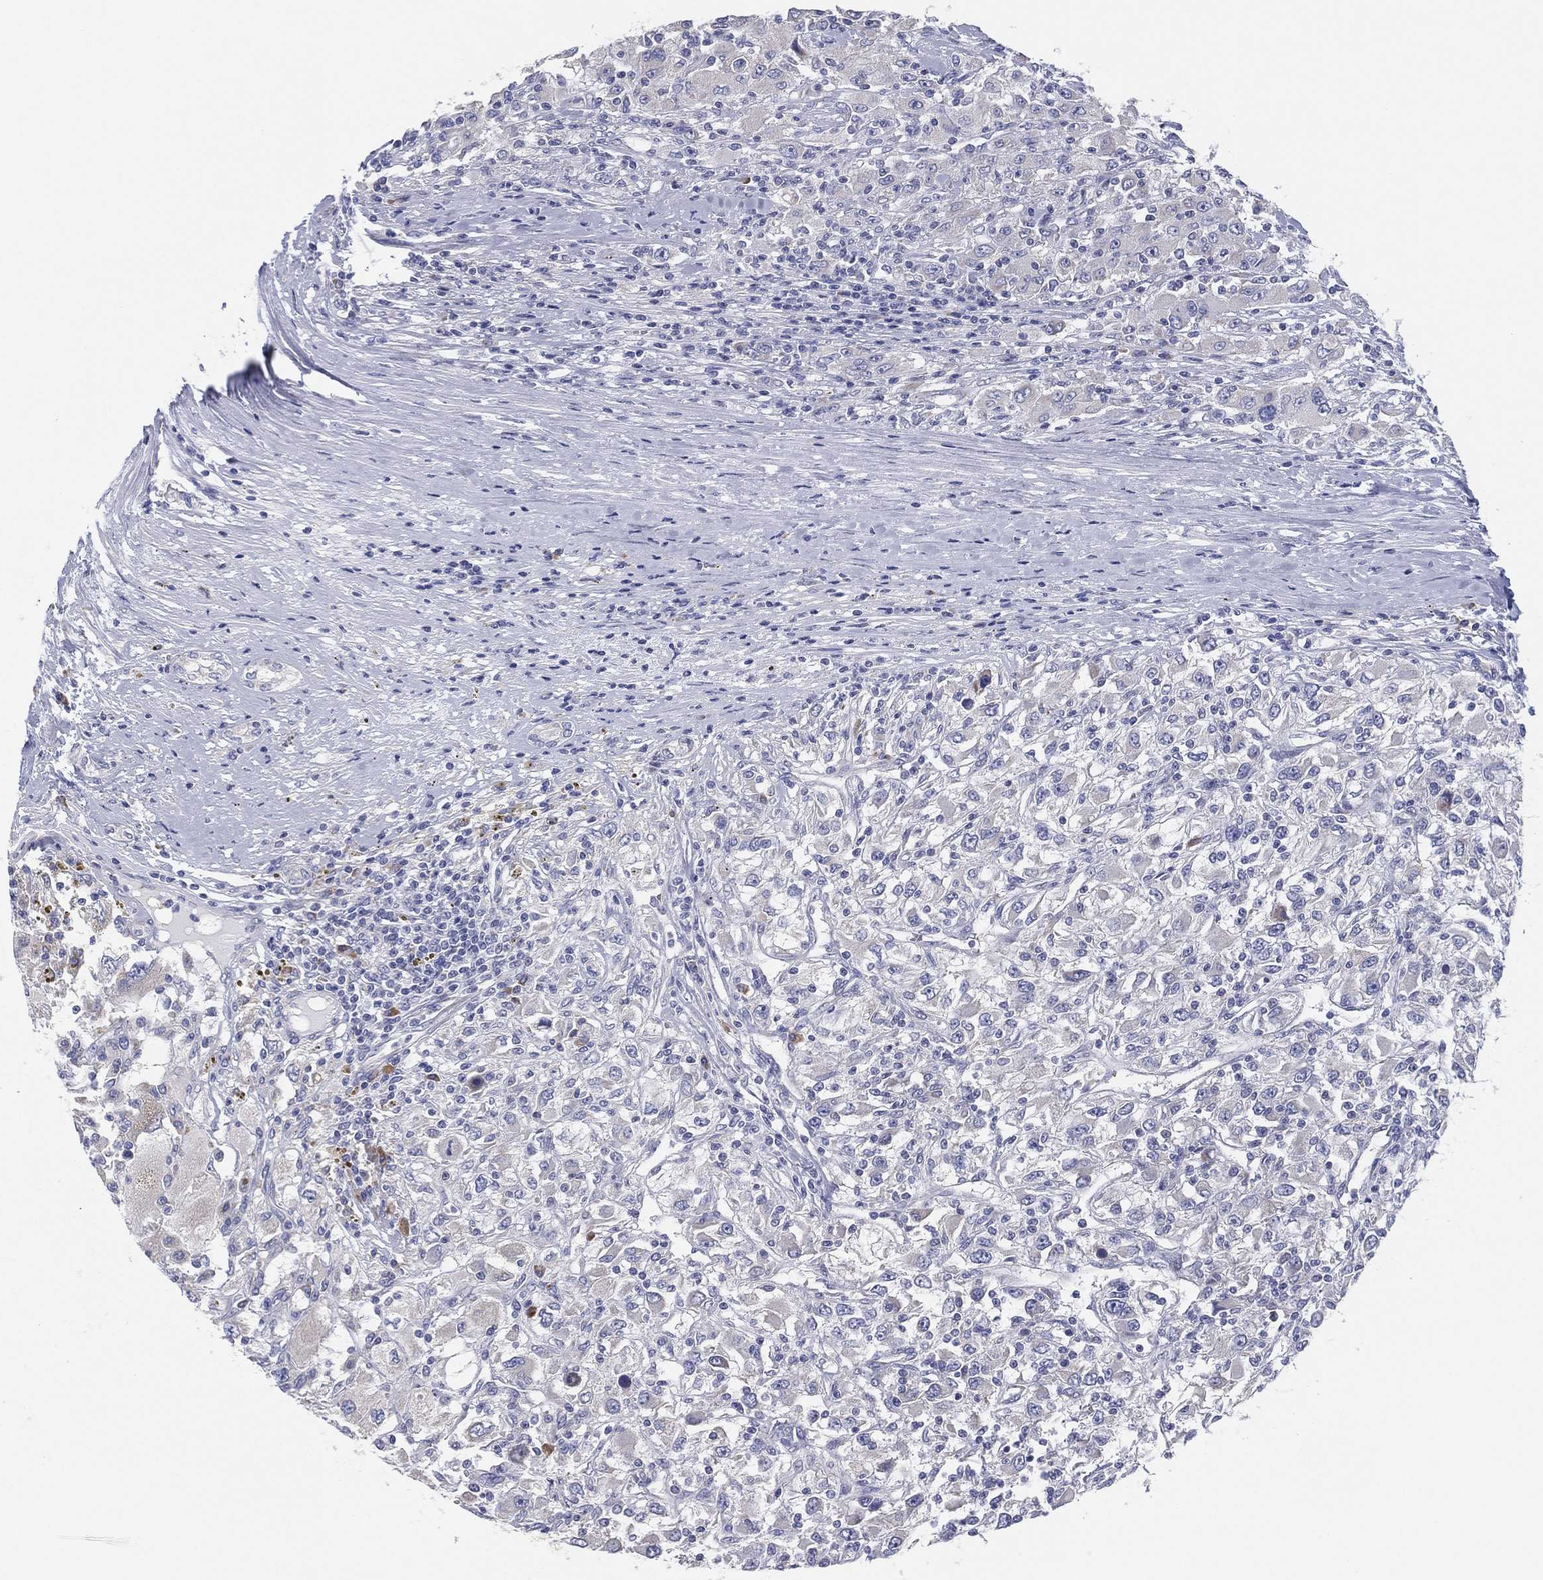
{"staining": {"intensity": "negative", "quantity": "none", "location": "none"}, "tissue": "renal cancer", "cell_type": "Tumor cells", "image_type": "cancer", "snomed": [{"axis": "morphology", "description": "Adenocarcinoma, NOS"}, {"axis": "topography", "description": "Kidney"}], "caption": "This is a histopathology image of immunohistochemistry (IHC) staining of adenocarcinoma (renal), which shows no expression in tumor cells.", "gene": "TMEM40", "patient": {"sex": "female", "age": 67}}